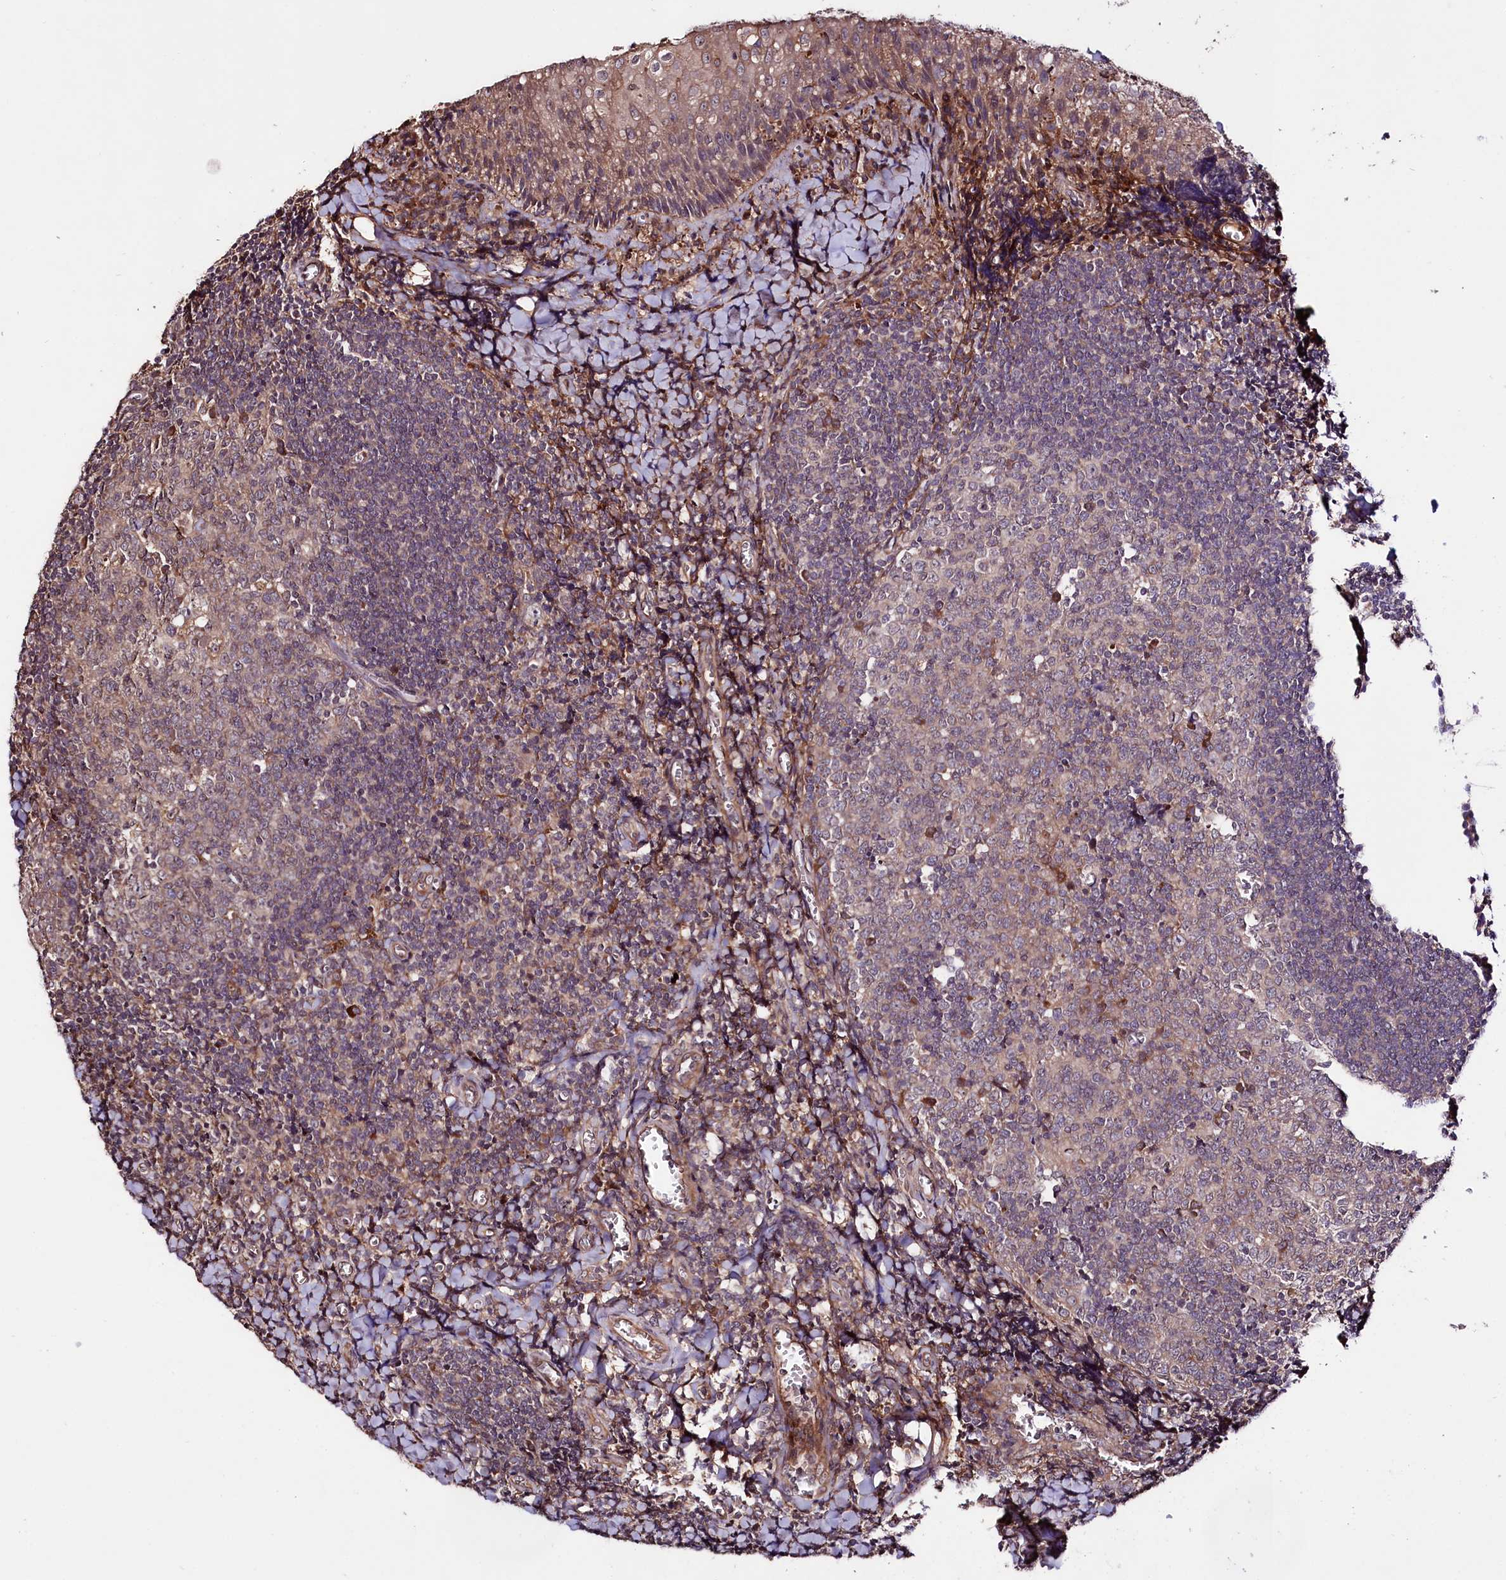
{"staining": {"intensity": "moderate", "quantity": "<25%", "location": "cytoplasmic/membranous"}, "tissue": "tonsil", "cell_type": "Germinal center cells", "image_type": "normal", "snomed": [{"axis": "morphology", "description": "Normal tissue, NOS"}, {"axis": "topography", "description": "Tonsil"}], "caption": "Moderate cytoplasmic/membranous staining is present in about <25% of germinal center cells in unremarkable tonsil.", "gene": "TNPO3", "patient": {"sex": "male", "age": 27}}